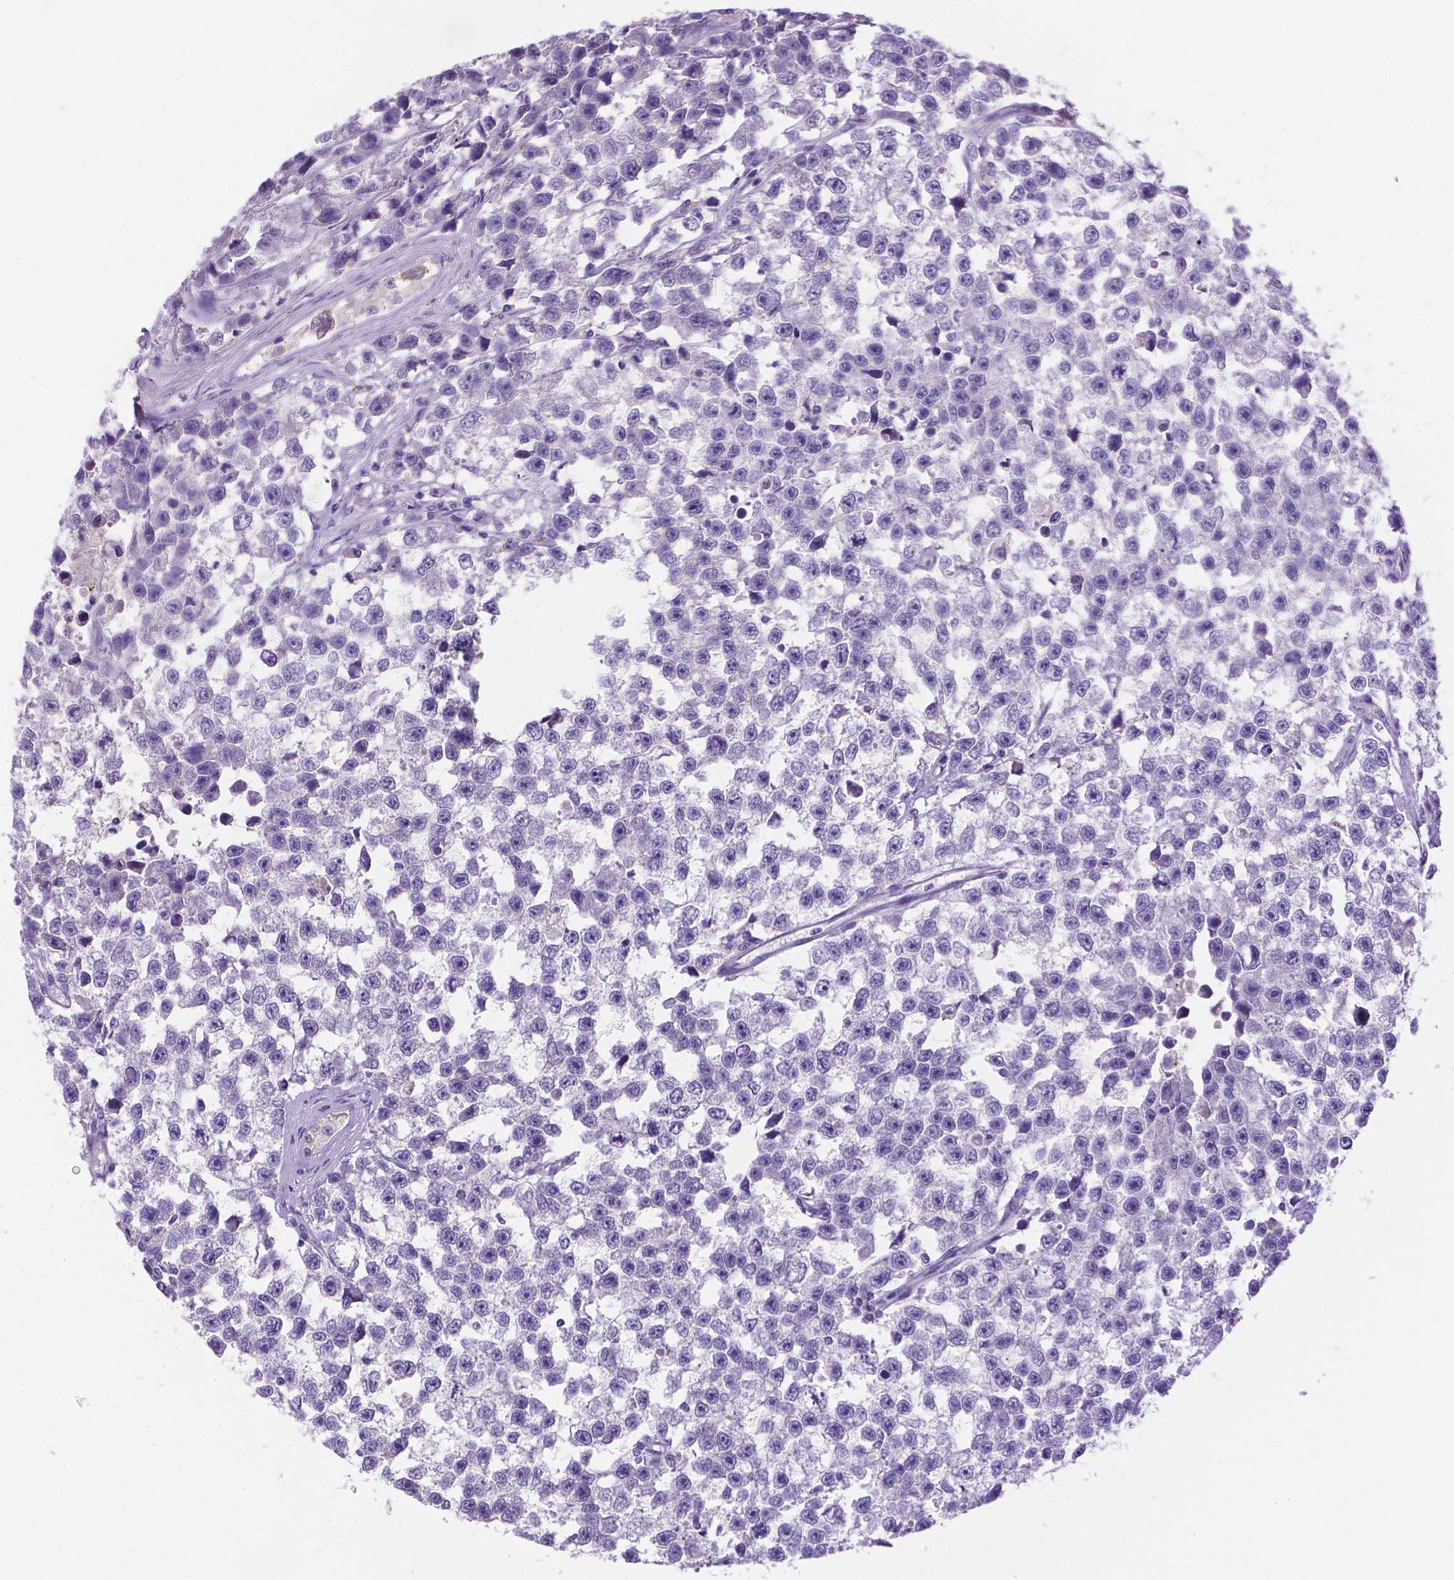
{"staining": {"intensity": "negative", "quantity": "none", "location": "none"}, "tissue": "testis cancer", "cell_type": "Tumor cells", "image_type": "cancer", "snomed": [{"axis": "morphology", "description": "Seminoma, NOS"}, {"axis": "topography", "description": "Testis"}], "caption": "Immunohistochemistry histopathology image of neoplastic tissue: seminoma (testis) stained with DAB exhibits no significant protein positivity in tumor cells. (Brightfield microscopy of DAB IHC at high magnification).", "gene": "NXPH2", "patient": {"sex": "male", "age": 26}}